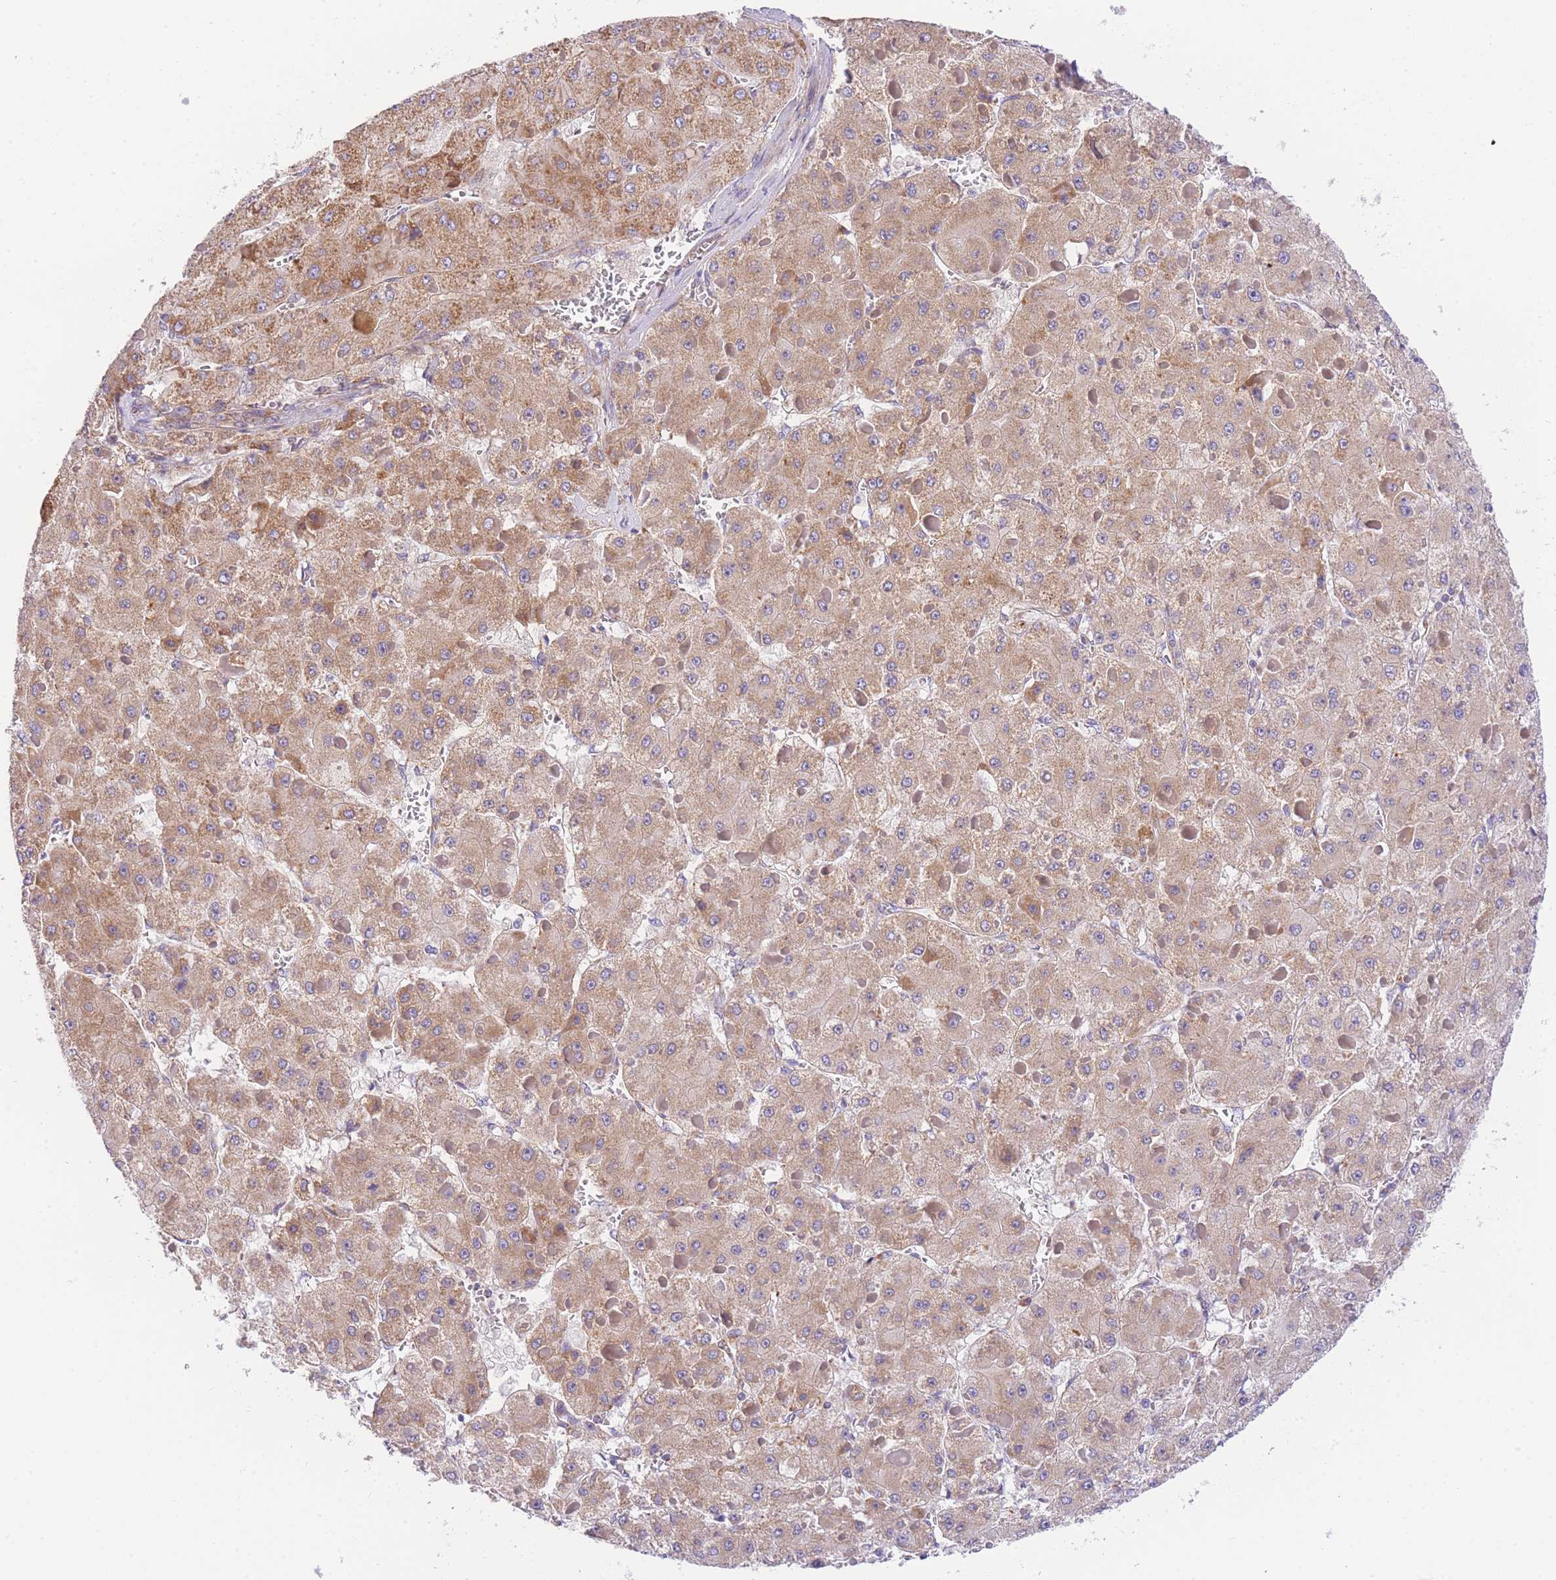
{"staining": {"intensity": "moderate", "quantity": ">75%", "location": "cytoplasmic/membranous"}, "tissue": "liver cancer", "cell_type": "Tumor cells", "image_type": "cancer", "snomed": [{"axis": "morphology", "description": "Carcinoma, Hepatocellular, NOS"}, {"axis": "topography", "description": "Liver"}], "caption": "Immunohistochemistry (IHC) of hepatocellular carcinoma (liver) displays medium levels of moderate cytoplasmic/membranous staining in about >75% of tumor cells. The staining was performed using DAB (3,3'-diaminobenzidine), with brown indicating positive protein expression. Nuclei are stained blue with hematoxylin.", "gene": "MTRES1", "patient": {"sex": "female", "age": 73}}